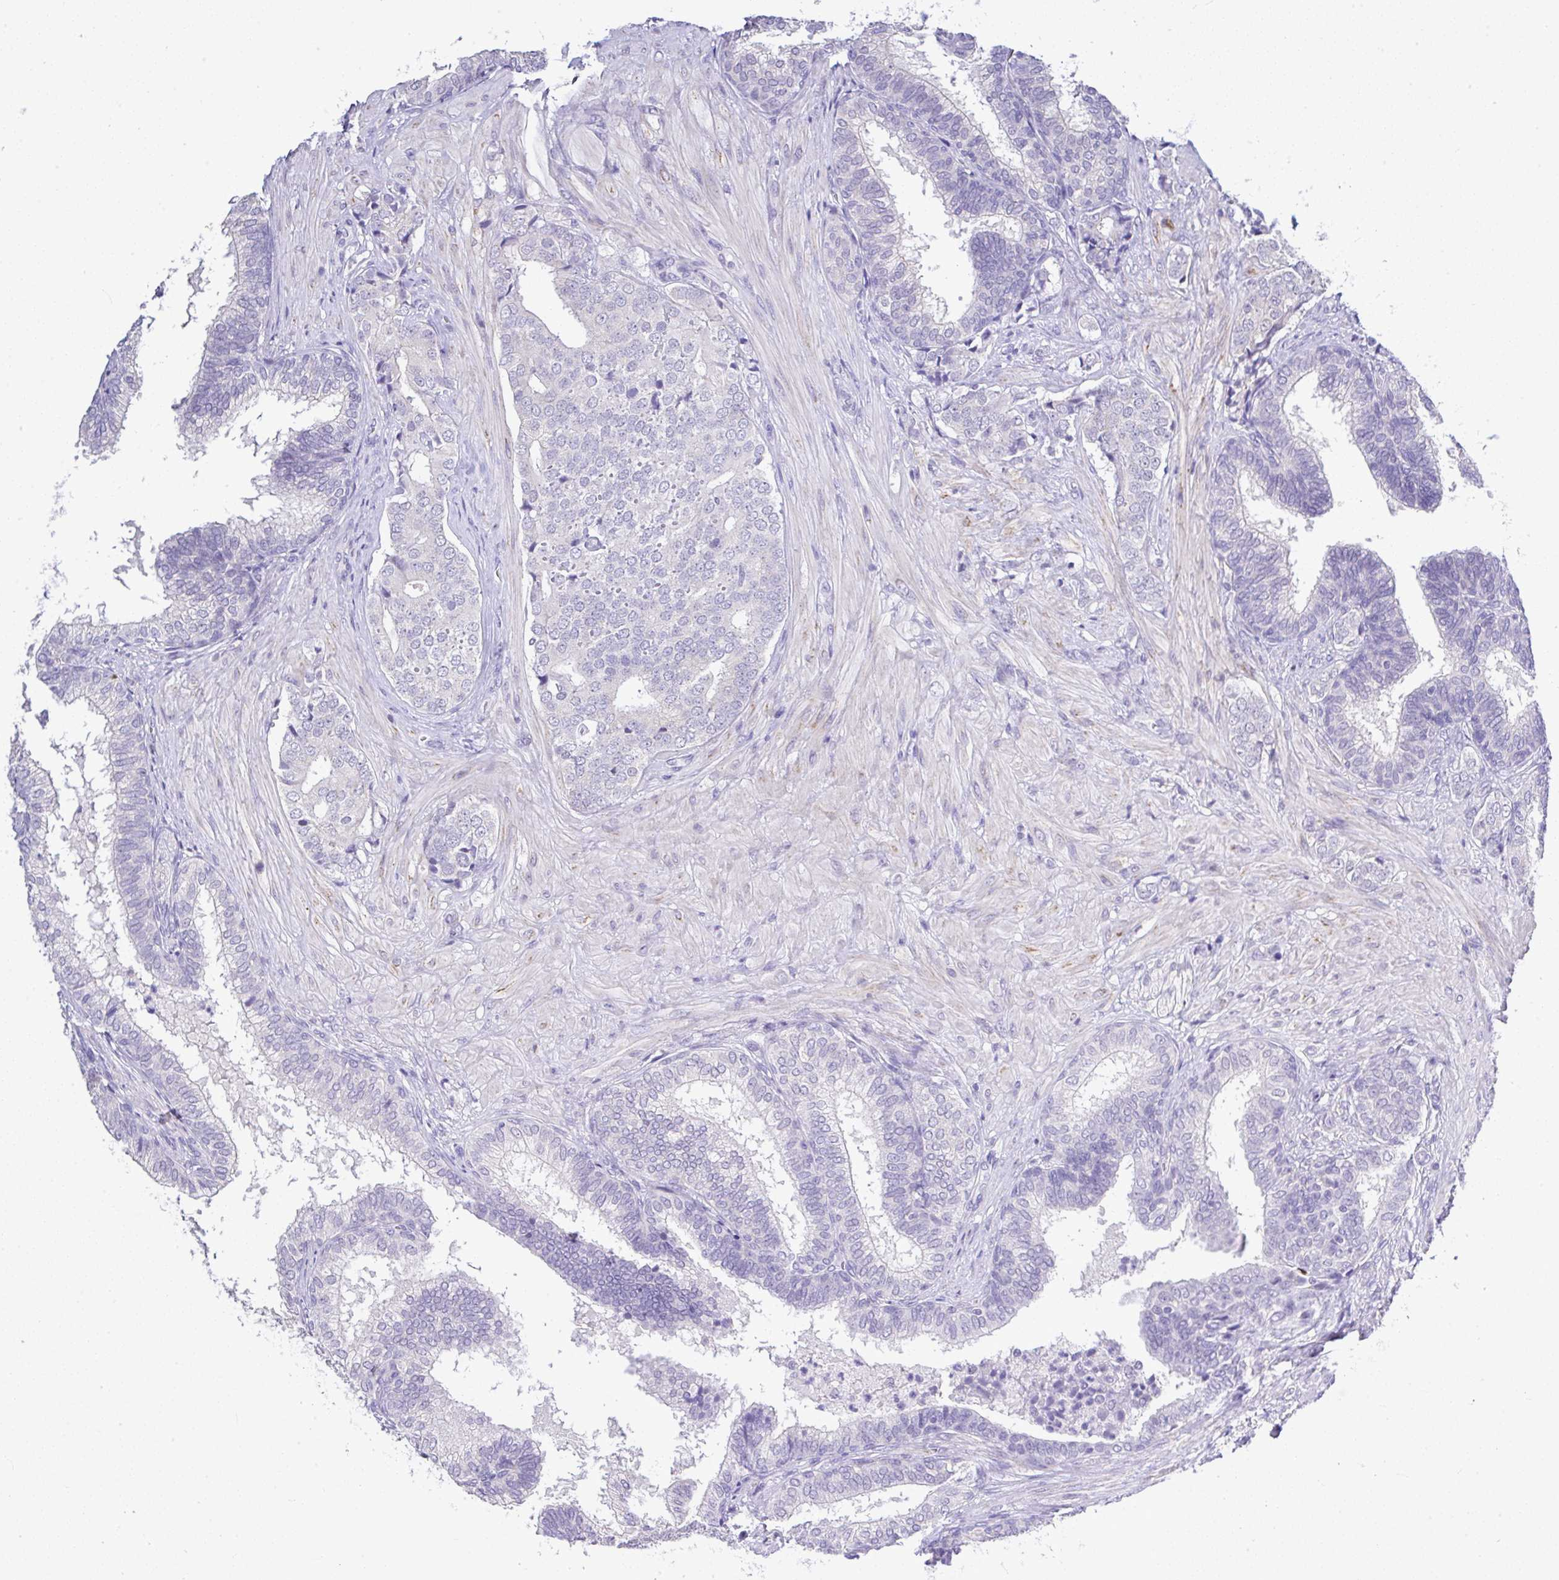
{"staining": {"intensity": "negative", "quantity": "none", "location": "none"}, "tissue": "prostate cancer", "cell_type": "Tumor cells", "image_type": "cancer", "snomed": [{"axis": "morphology", "description": "Adenocarcinoma, High grade"}, {"axis": "topography", "description": "Prostate"}], "caption": "IHC of human prostate adenocarcinoma (high-grade) demonstrates no expression in tumor cells.", "gene": "CTU1", "patient": {"sex": "male", "age": 62}}